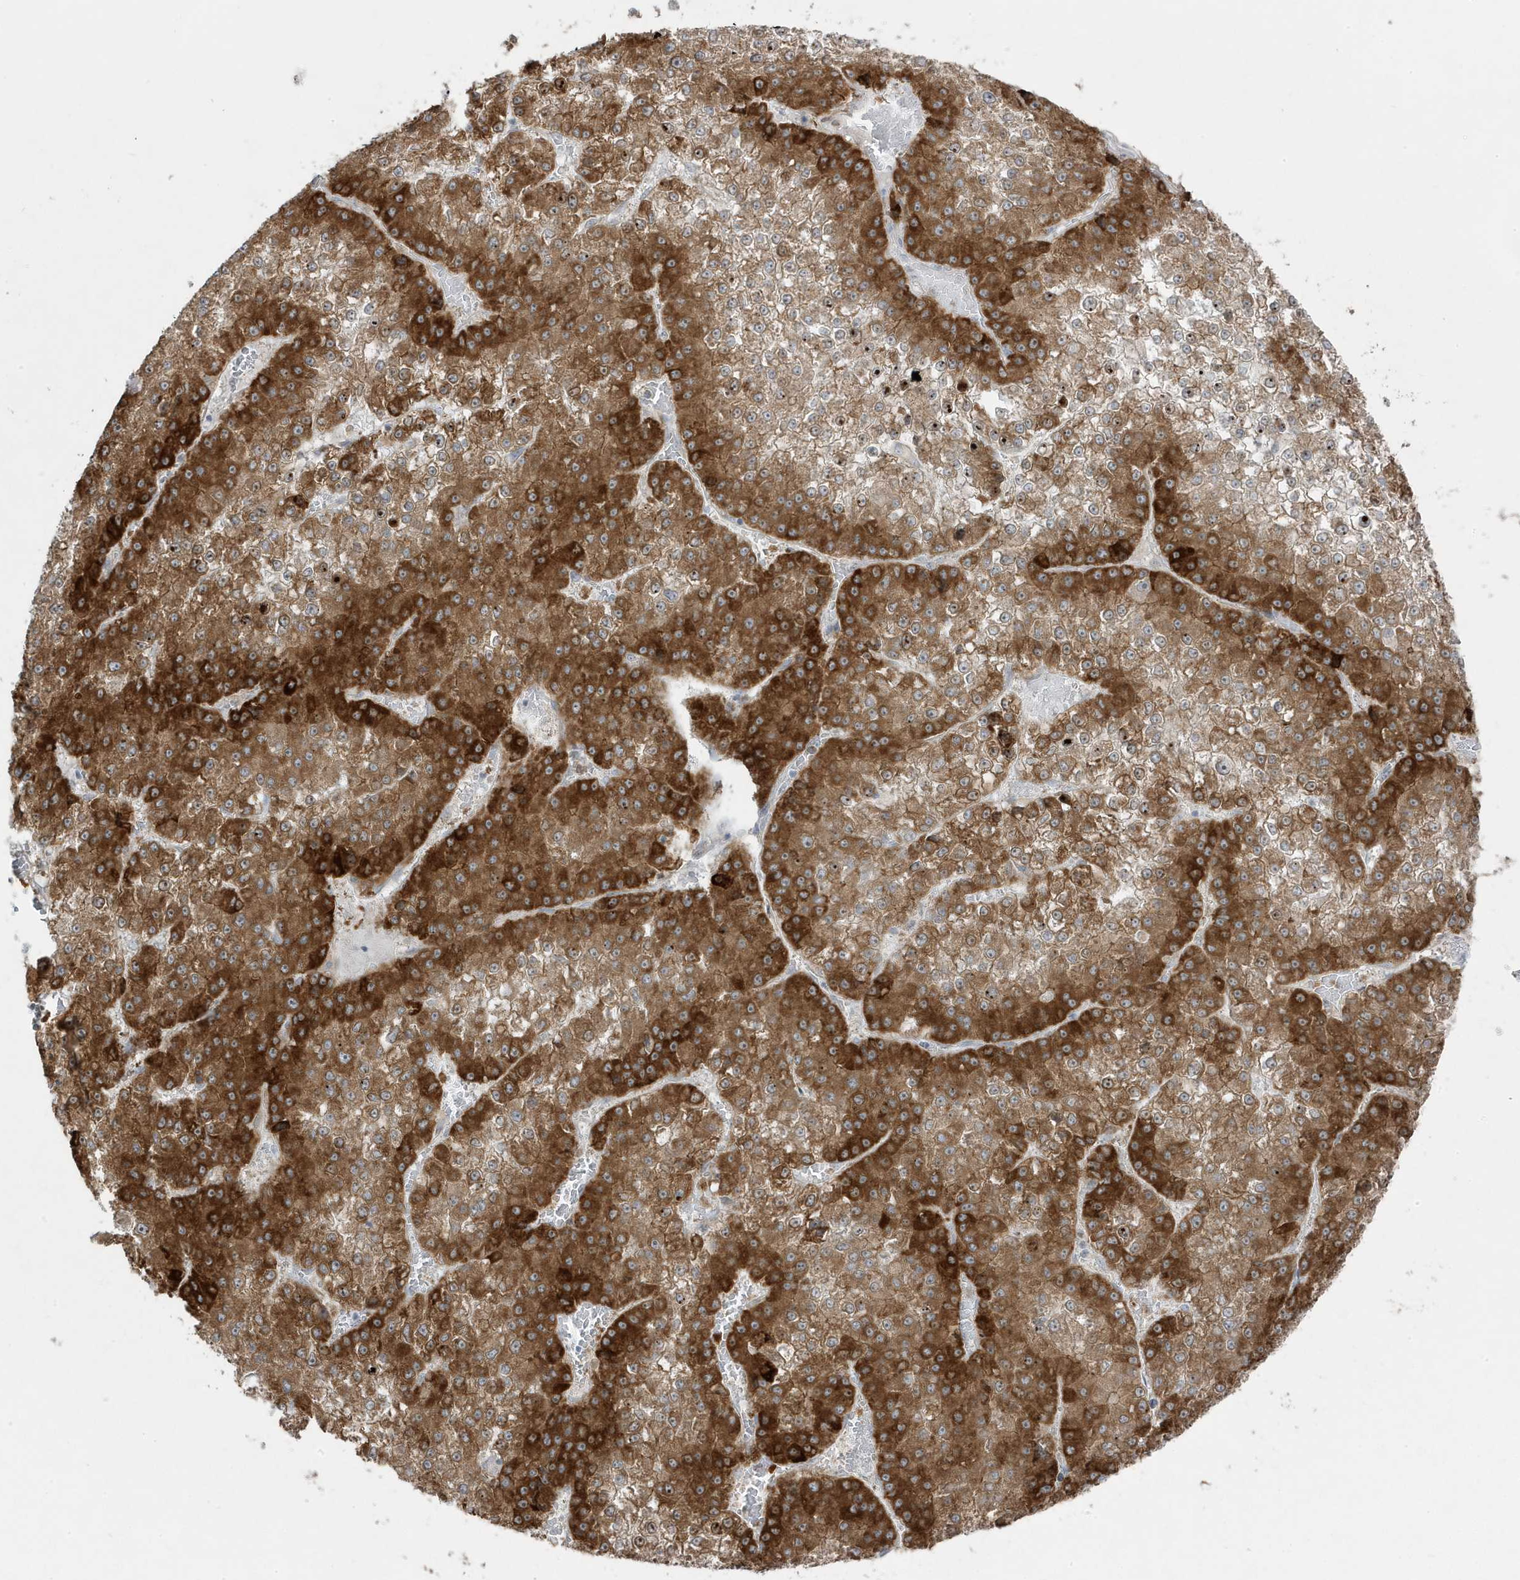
{"staining": {"intensity": "strong", "quantity": "25%-75%", "location": "cytoplasmic/membranous"}, "tissue": "liver cancer", "cell_type": "Tumor cells", "image_type": "cancer", "snomed": [{"axis": "morphology", "description": "Carcinoma, Hepatocellular, NOS"}, {"axis": "topography", "description": "Liver"}], "caption": "Protein staining of hepatocellular carcinoma (liver) tissue shows strong cytoplasmic/membranous positivity in approximately 25%-75% of tumor cells.", "gene": "ZNF654", "patient": {"sex": "female", "age": 73}}